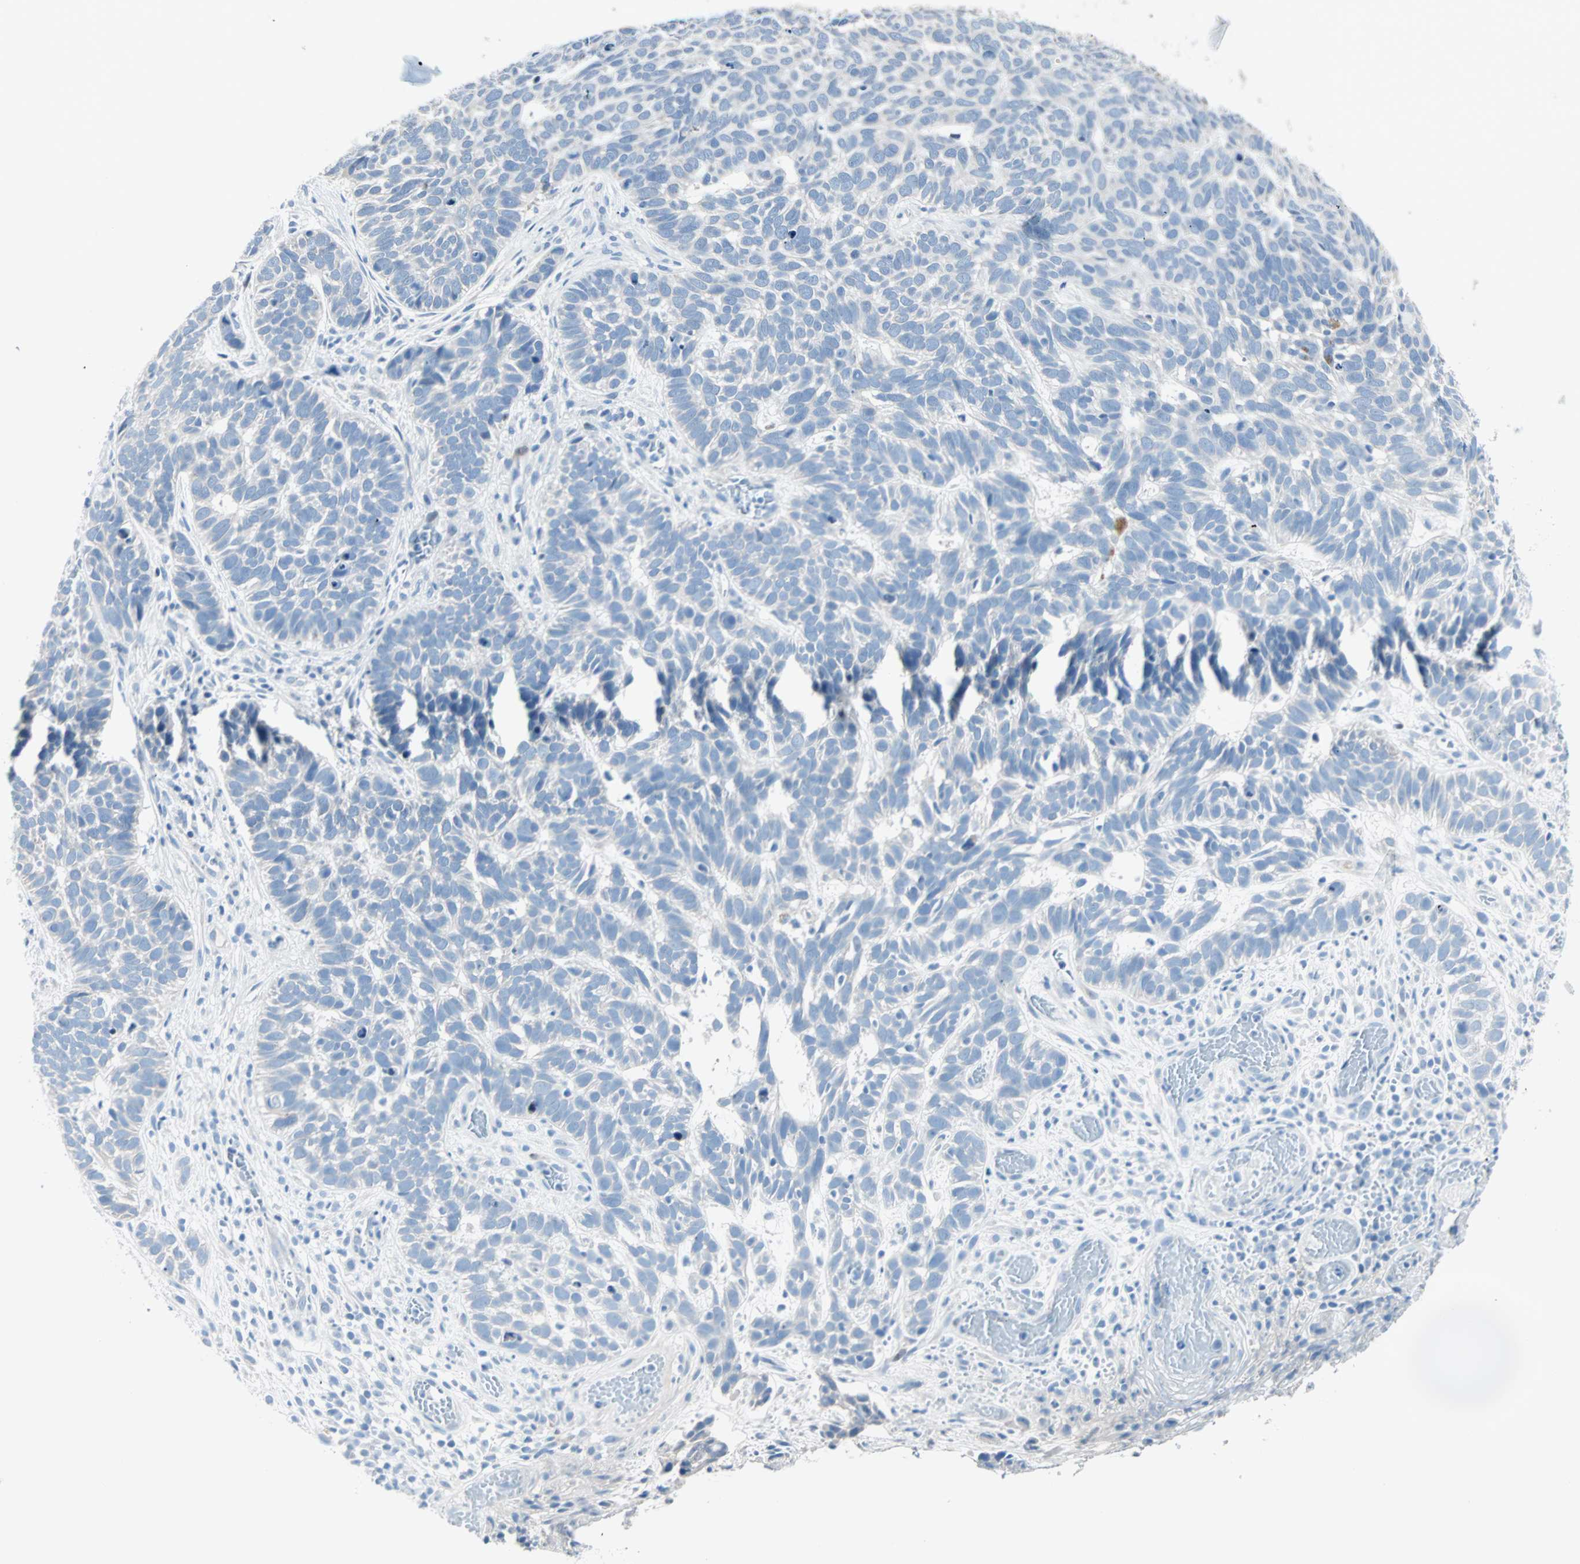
{"staining": {"intensity": "negative", "quantity": "none", "location": "none"}, "tissue": "skin cancer", "cell_type": "Tumor cells", "image_type": "cancer", "snomed": [{"axis": "morphology", "description": "Basal cell carcinoma"}, {"axis": "topography", "description": "Skin"}], "caption": "The immunohistochemistry (IHC) photomicrograph has no significant staining in tumor cells of skin cancer tissue.", "gene": "NEFH", "patient": {"sex": "male", "age": 87}}